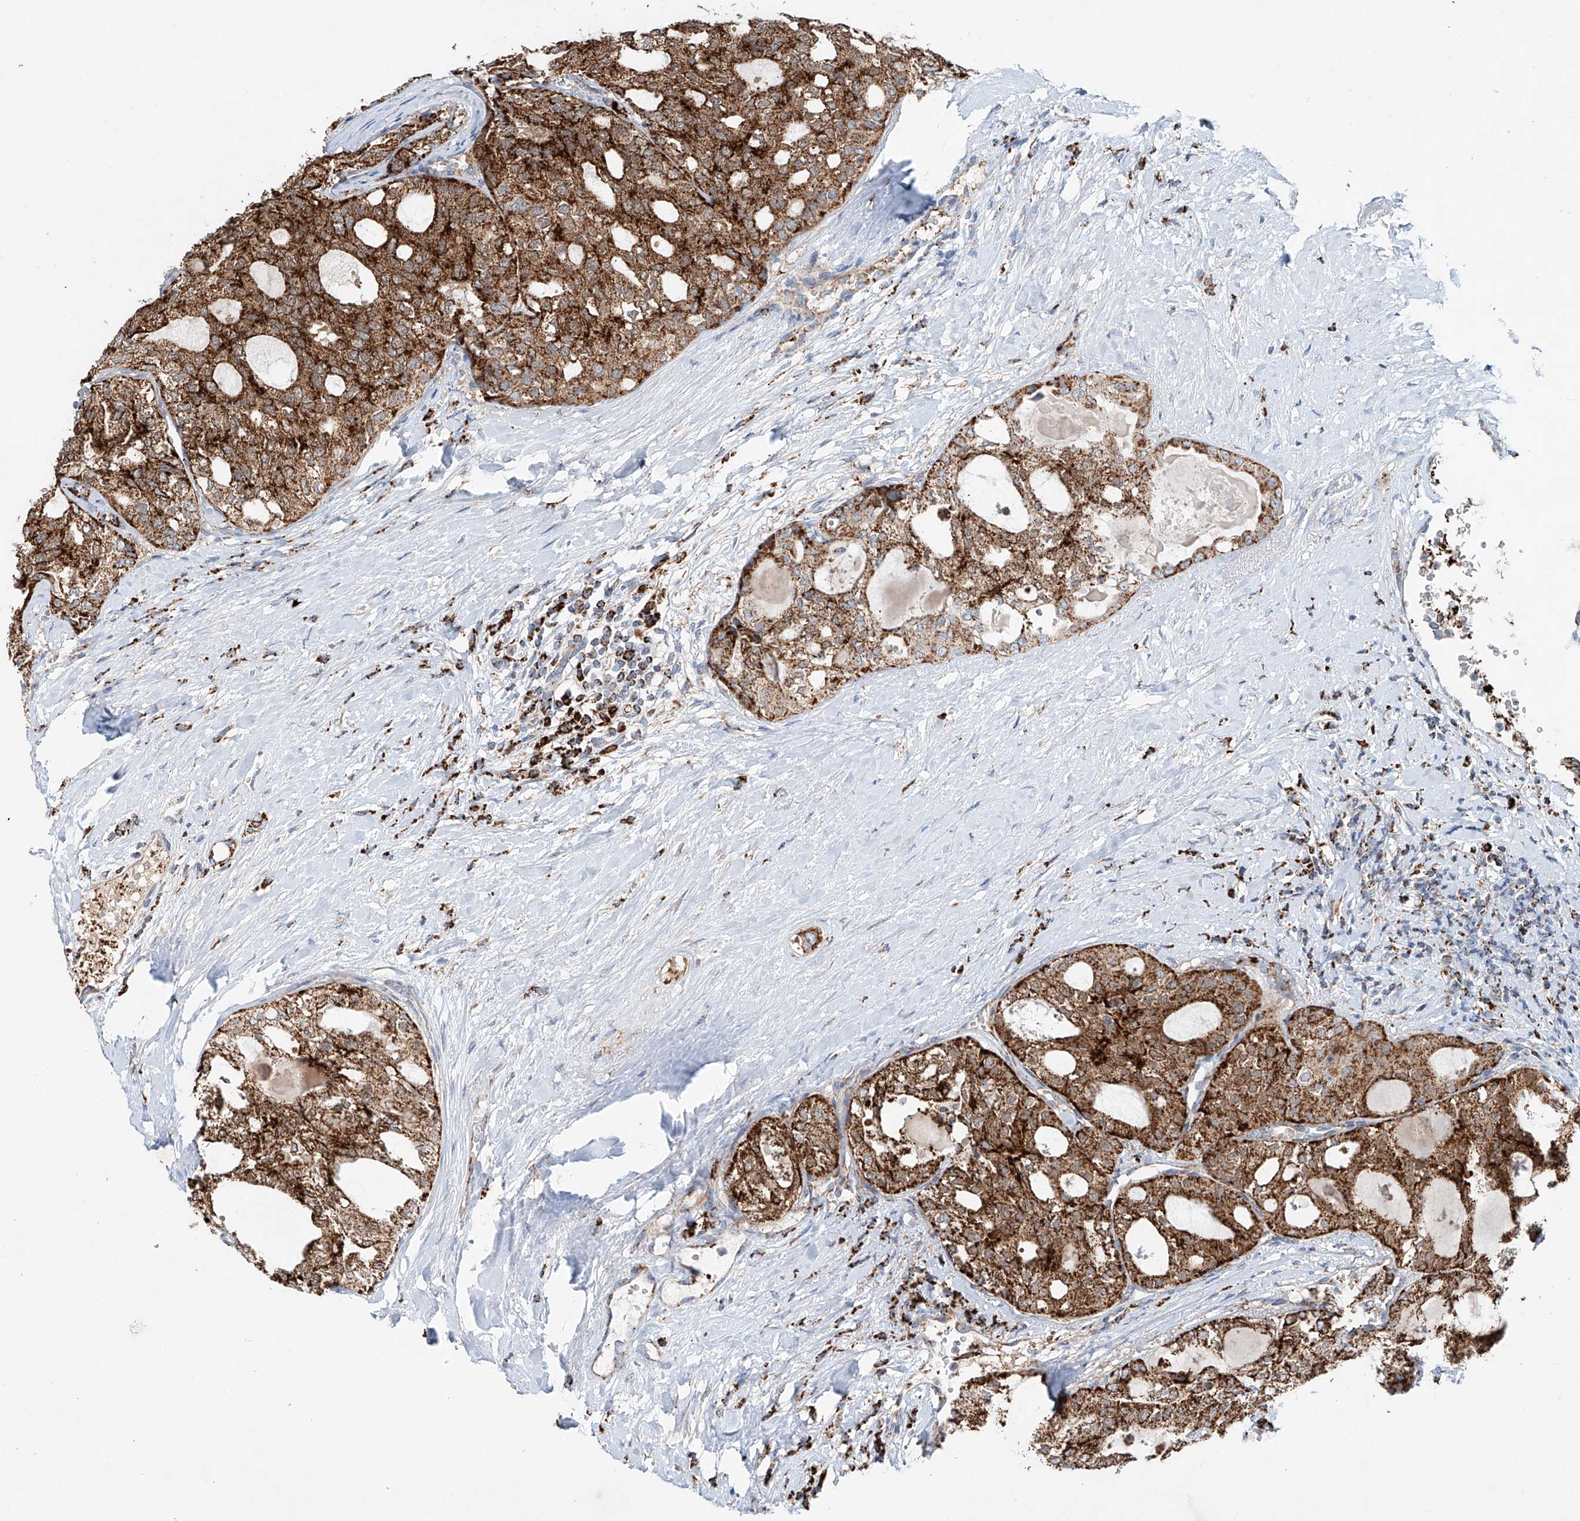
{"staining": {"intensity": "strong", "quantity": ">75%", "location": "cytoplasmic/membranous"}, "tissue": "thyroid cancer", "cell_type": "Tumor cells", "image_type": "cancer", "snomed": [{"axis": "morphology", "description": "Follicular adenoma carcinoma, NOS"}, {"axis": "topography", "description": "Thyroid gland"}], "caption": "Brown immunohistochemical staining in thyroid follicular adenoma carcinoma displays strong cytoplasmic/membranous positivity in about >75% of tumor cells.", "gene": "CARD10", "patient": {"sex": "male", "age": 75}}